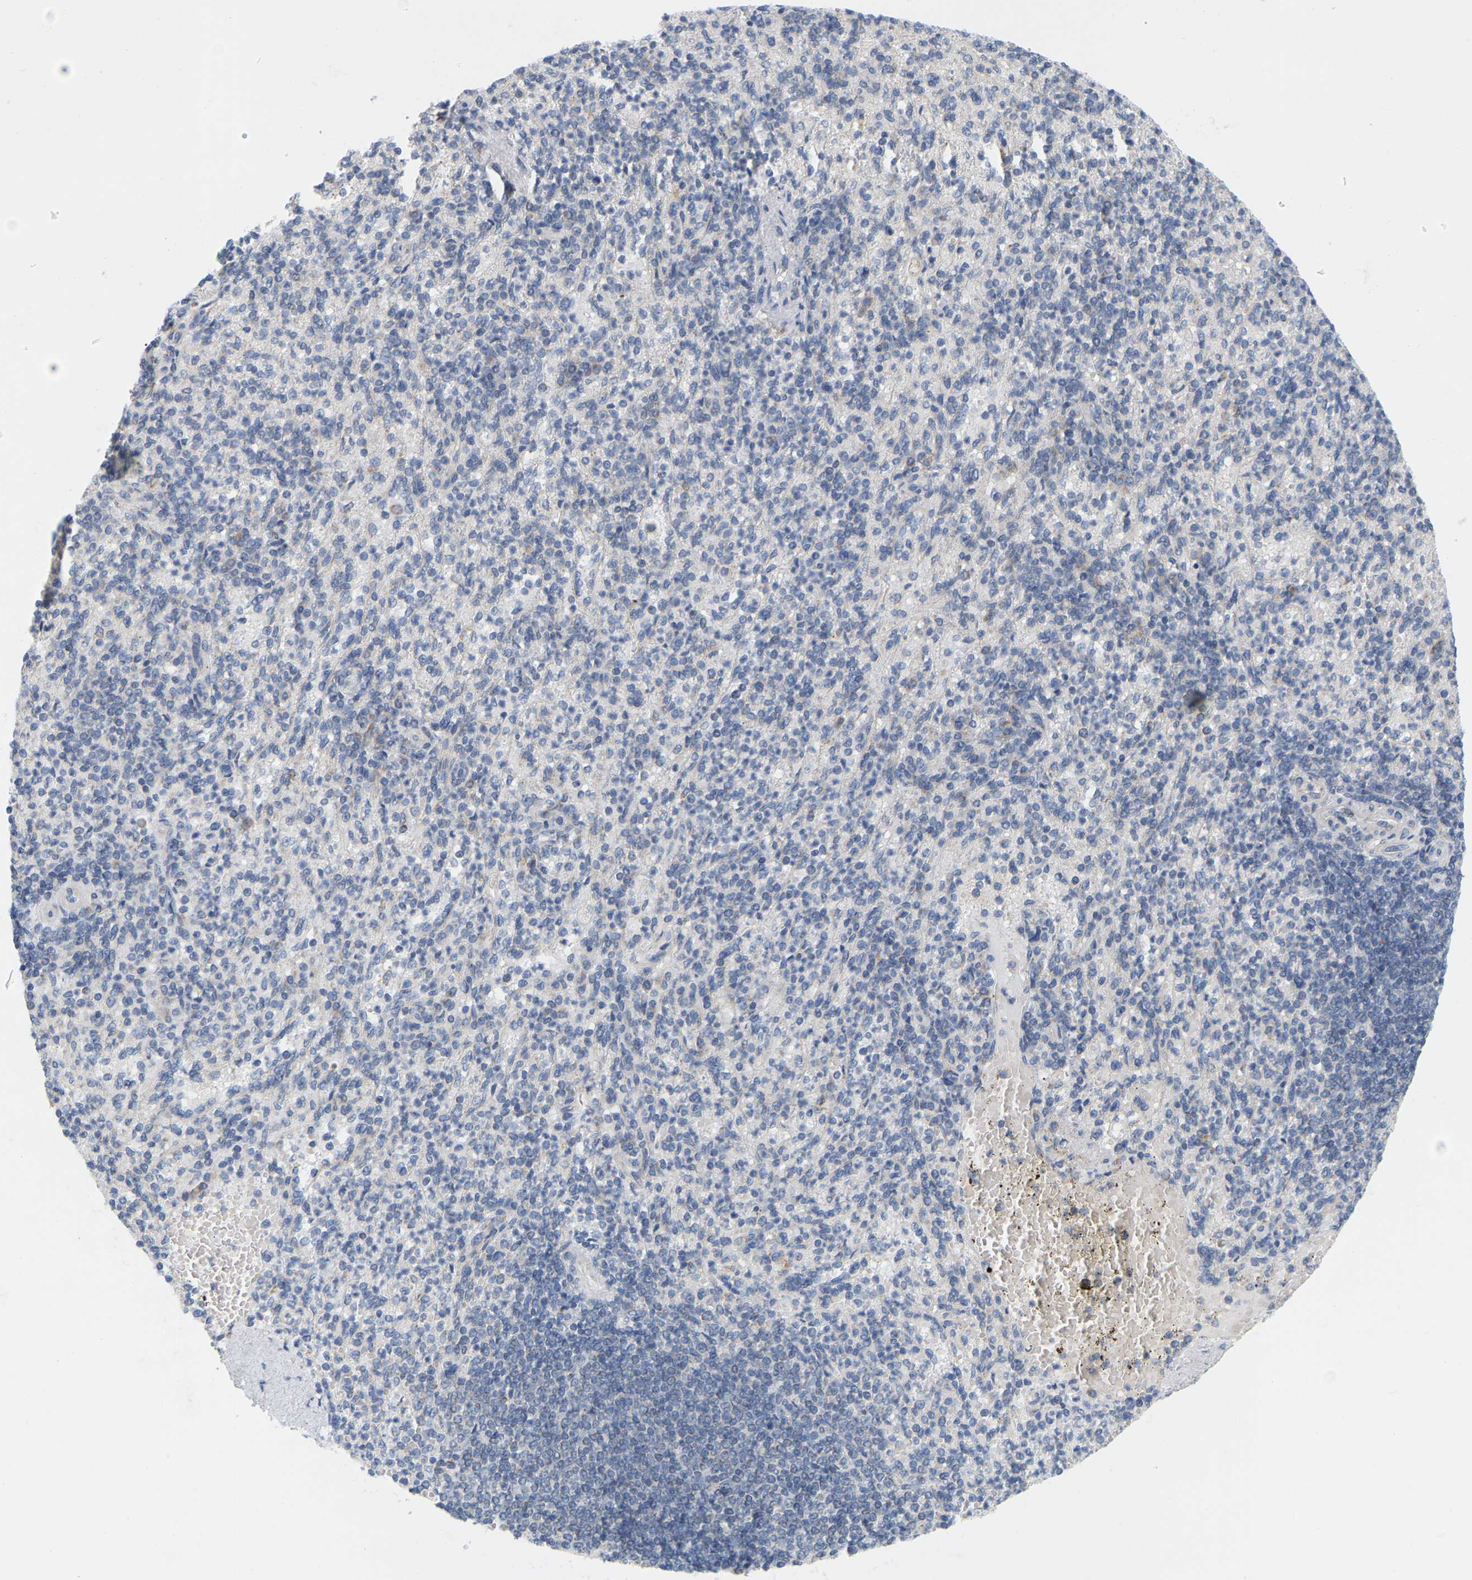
{"staining": {"intensity": "negative", "quantity": "none", "location": "none"}, "tissue": "spleen", "cell_type": "Cells in red pulp", "image_type": "normal", "snomed": [{"axis": "morphology", "description": "Normal tissue, NOS"}, {"axis": "topography", "description": "Spleen"}], "caption": "IHC photomicrograph of normal spleen: spleen stained with DAB reveals no significant protein staining in cells in red pulp.", "gene": "MINDY4", "patient": {"sex": "female", "age": 74}}